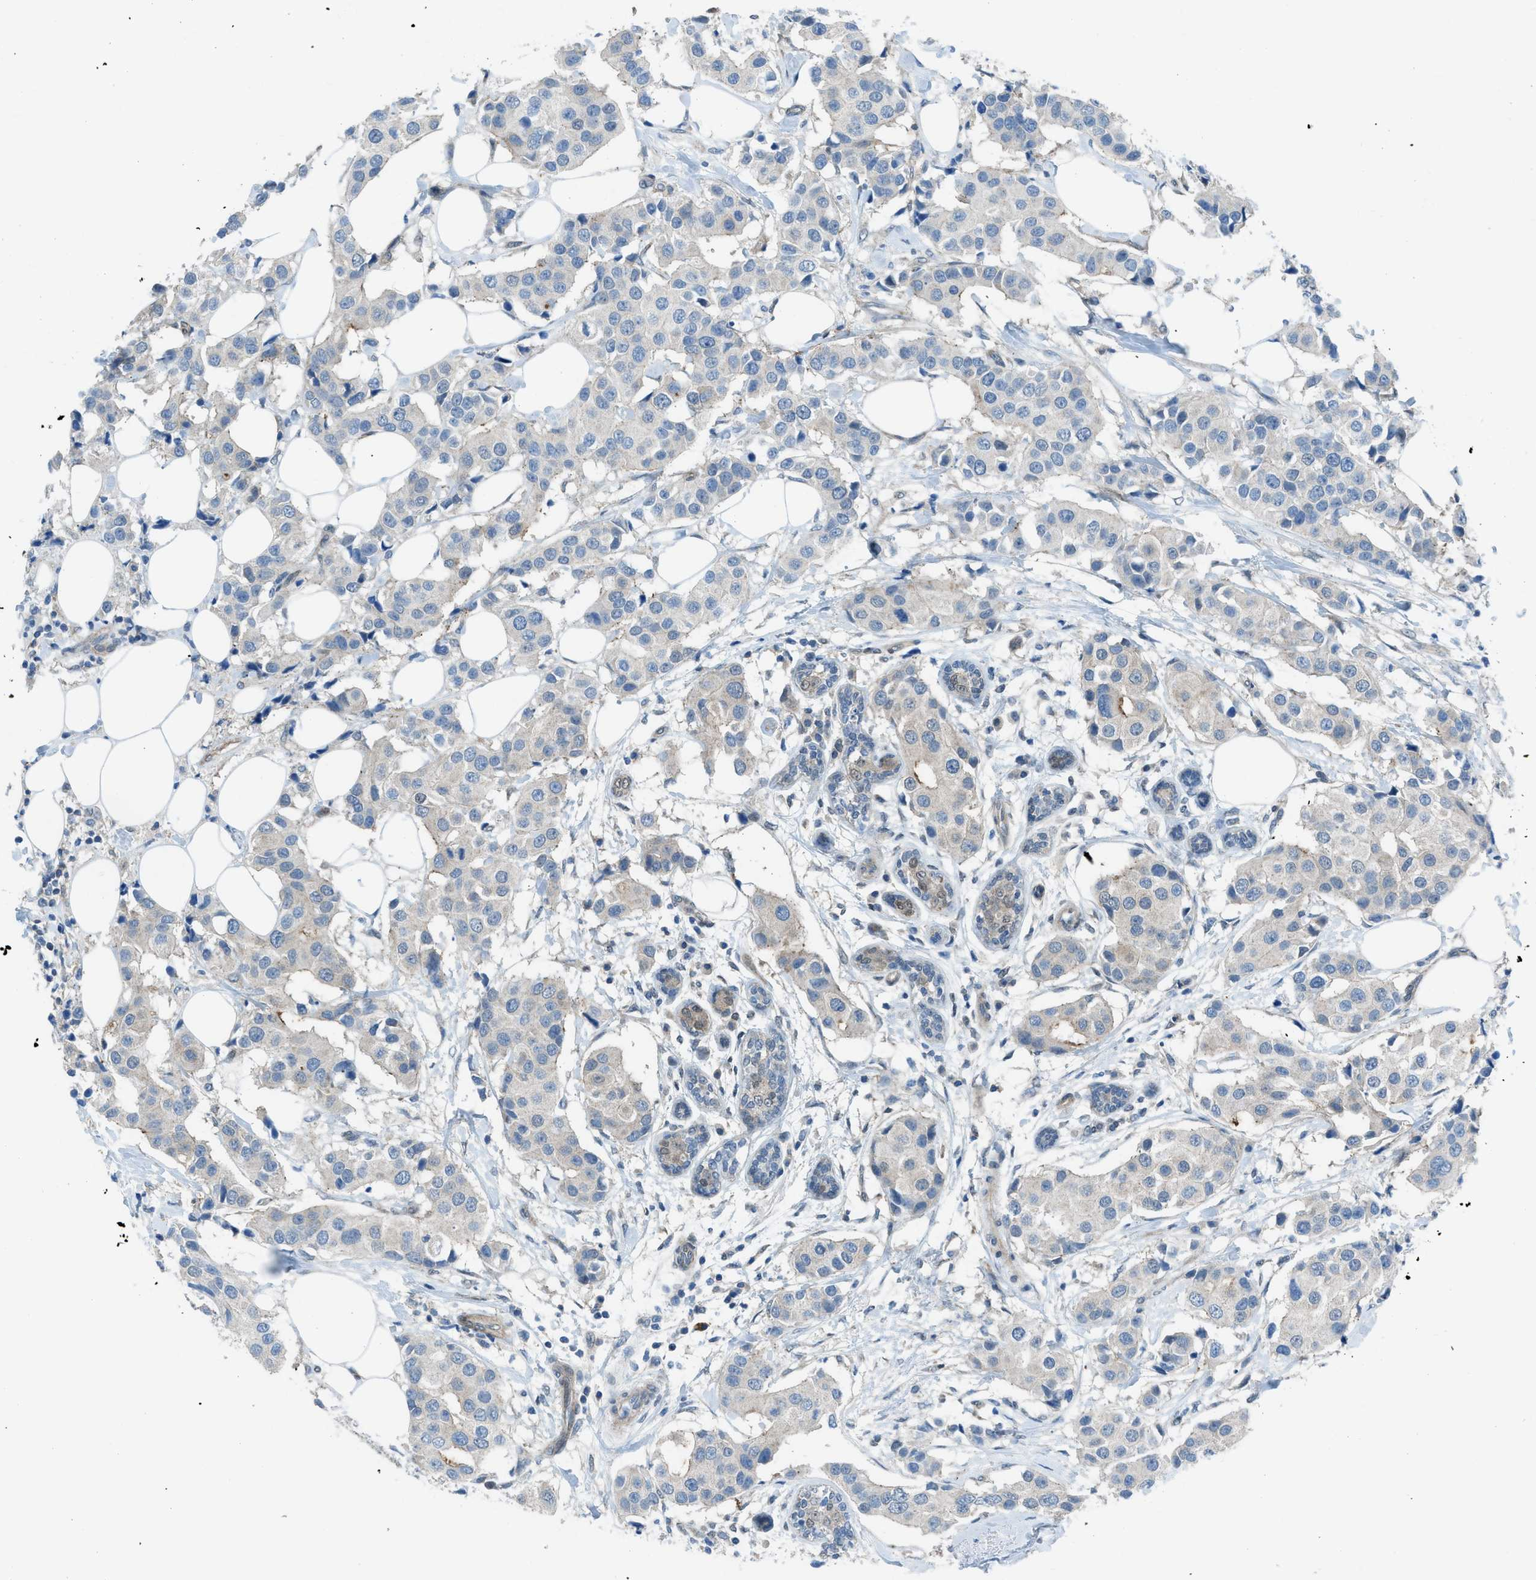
{"staining": {"intensity": "negative", "quantity": "none", "location": "none"}, "tissue": "breast cancer", "cell_type": "Tumor cells", "image_type": "cancer", "snomed": [{"axis": "morphology", "description": "Normal tissue, NOS"}, {"axis": "morphology", "description": "Duct carcinoma"}, {"axis": "topography", "description": "Breast"}], "caption": "Tumor cells show no significant protein expression in breast cancer (infiltrating ductal carcinoma).", "gene": "PRKN", "patient": {"sex": "female", "age": 39}}